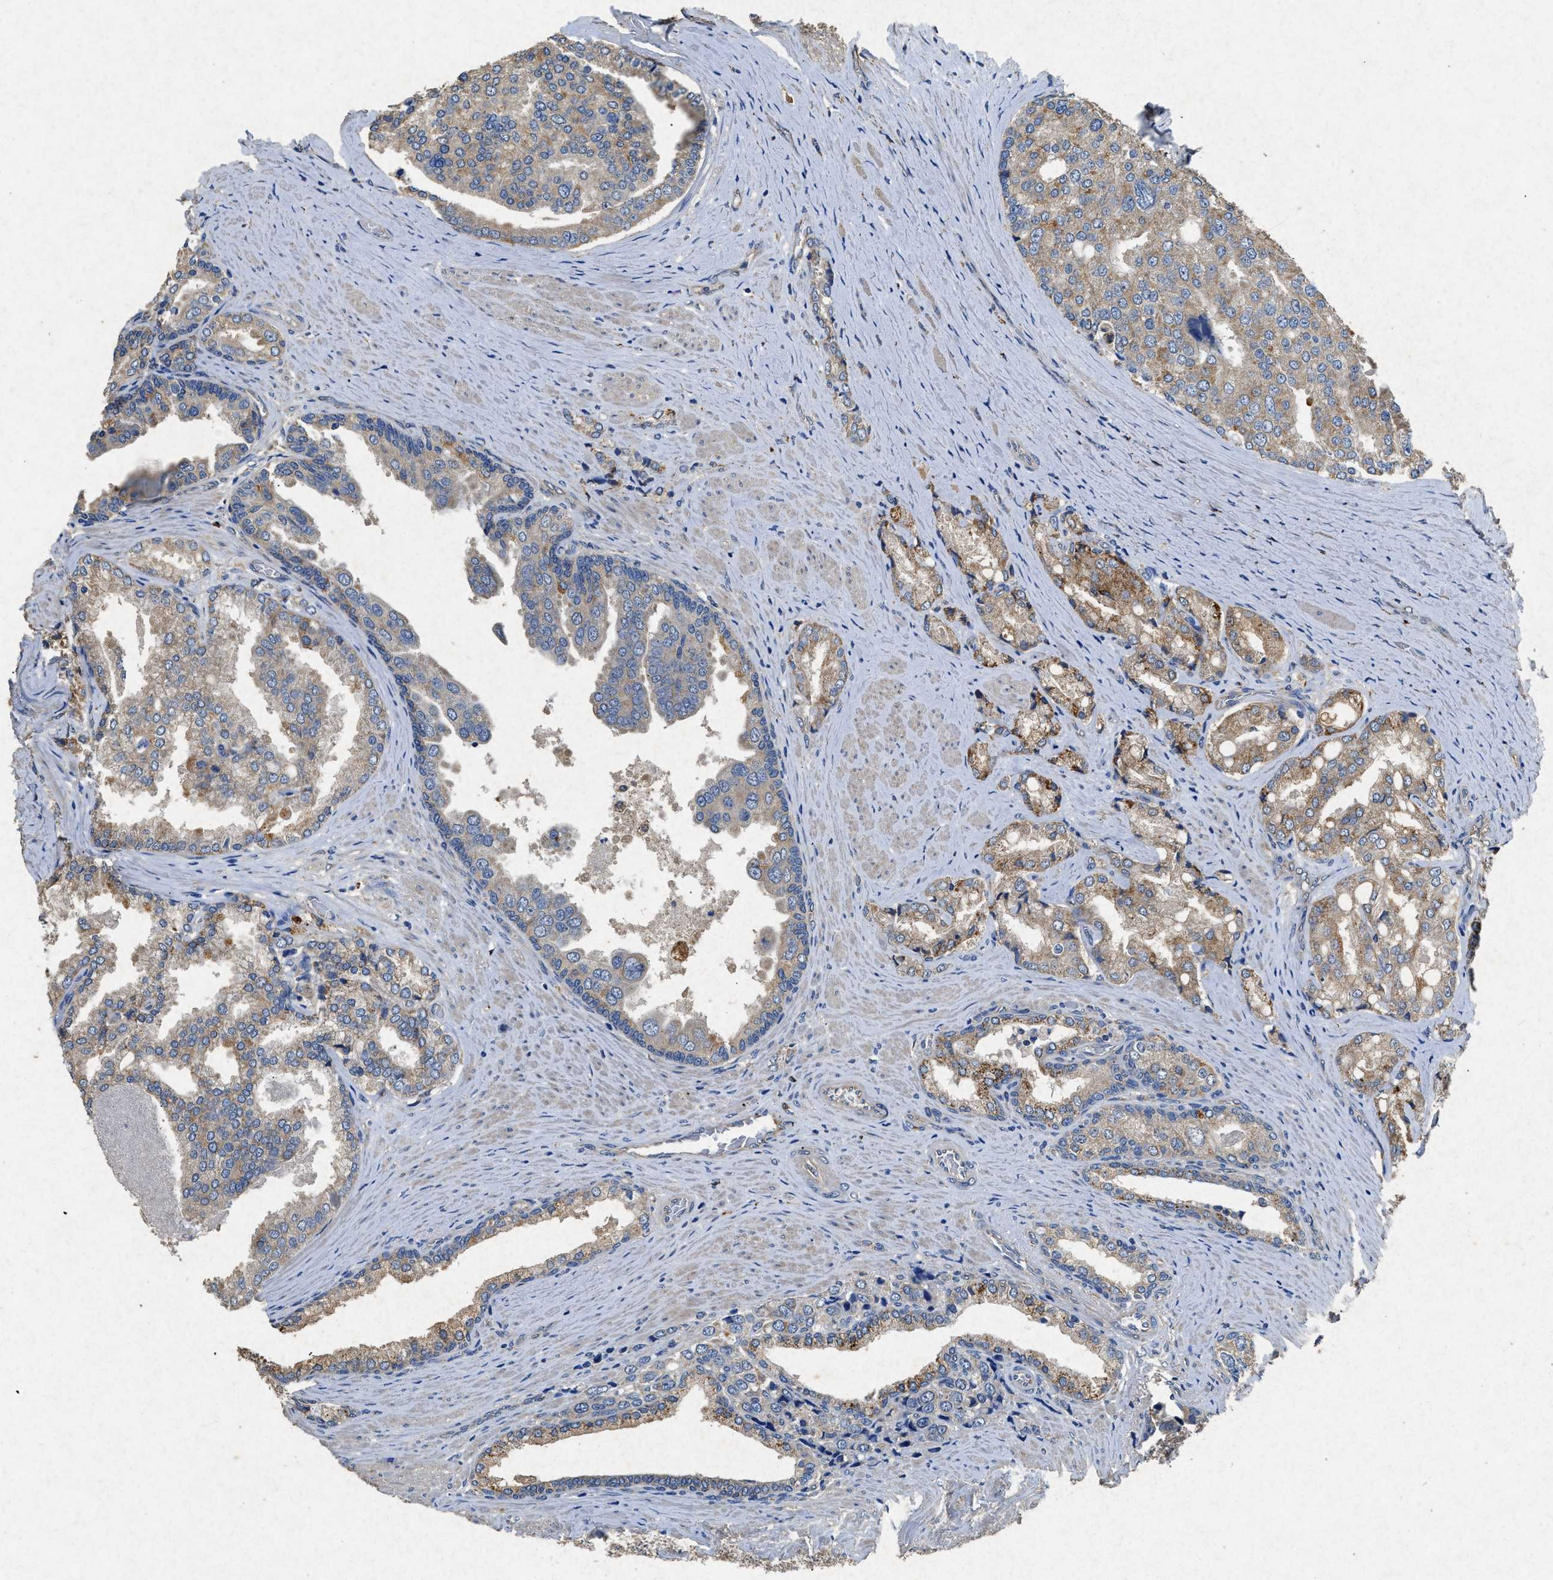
{"staining": {"intensity": "moderate", "quantity": ">75%", "location": "cytoplasmic/membranous"}, "tissue": "prostate cancer", "cell_type": "Tumor cells", "image_type": "cancer", "snomed": [{"axis": "morphology", "description": "Adenocarcinoma, High grade"}, {"axis": "topography", "description": "Prostate"}], "caption": "Protein staining of adenocarcinoma (high-grade) (prostate) tissue exhibits moderate cytoplasmic/membranous staining in about >75% of tumor cells. The staining is performed using DAB brown chromogen to label protein expression. The nuclei are counter-stained blue using hematoxylin.", "gene": "CDK15", "patient": {"sex": "male", "age": 50}}